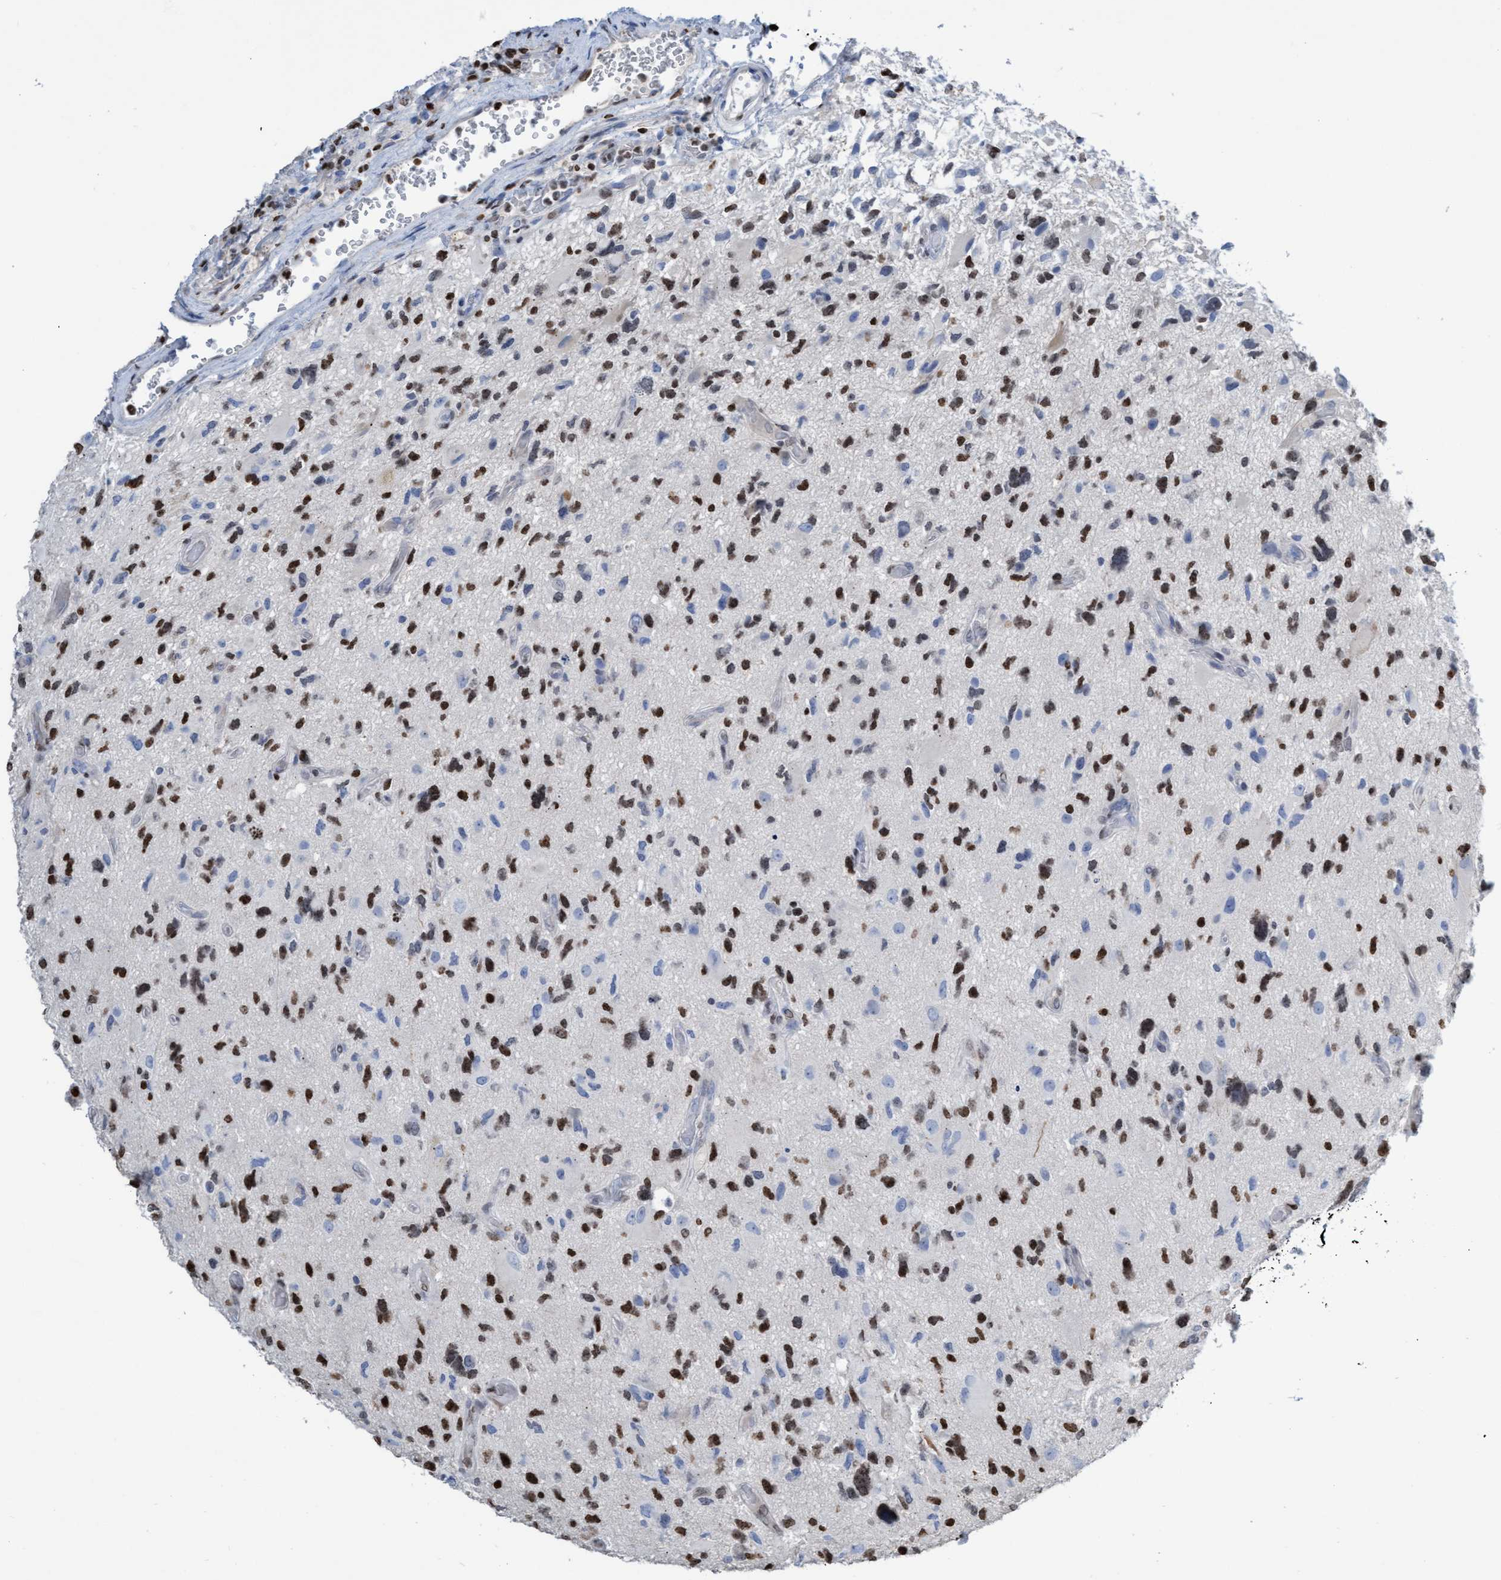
{"staining": {"intensity": "strong", "quantity": "25%-75%", "location": "nuclear"}, "tissue": "glioma", "cell_type": "Tumor cells", "image_type": "cancer", "snomed": [{"axis": "morphology", "description": "Glioma, malignant, High grade"}, {"axis": "topography", "description": "Brain"}], "caption": "The micrograph demonstrates staining of glioma, revealing strong nuclear protein staining (brown color) within tumor cells.", "gene": "CBX2", "patient": {"sex": "male", "age": 33}}